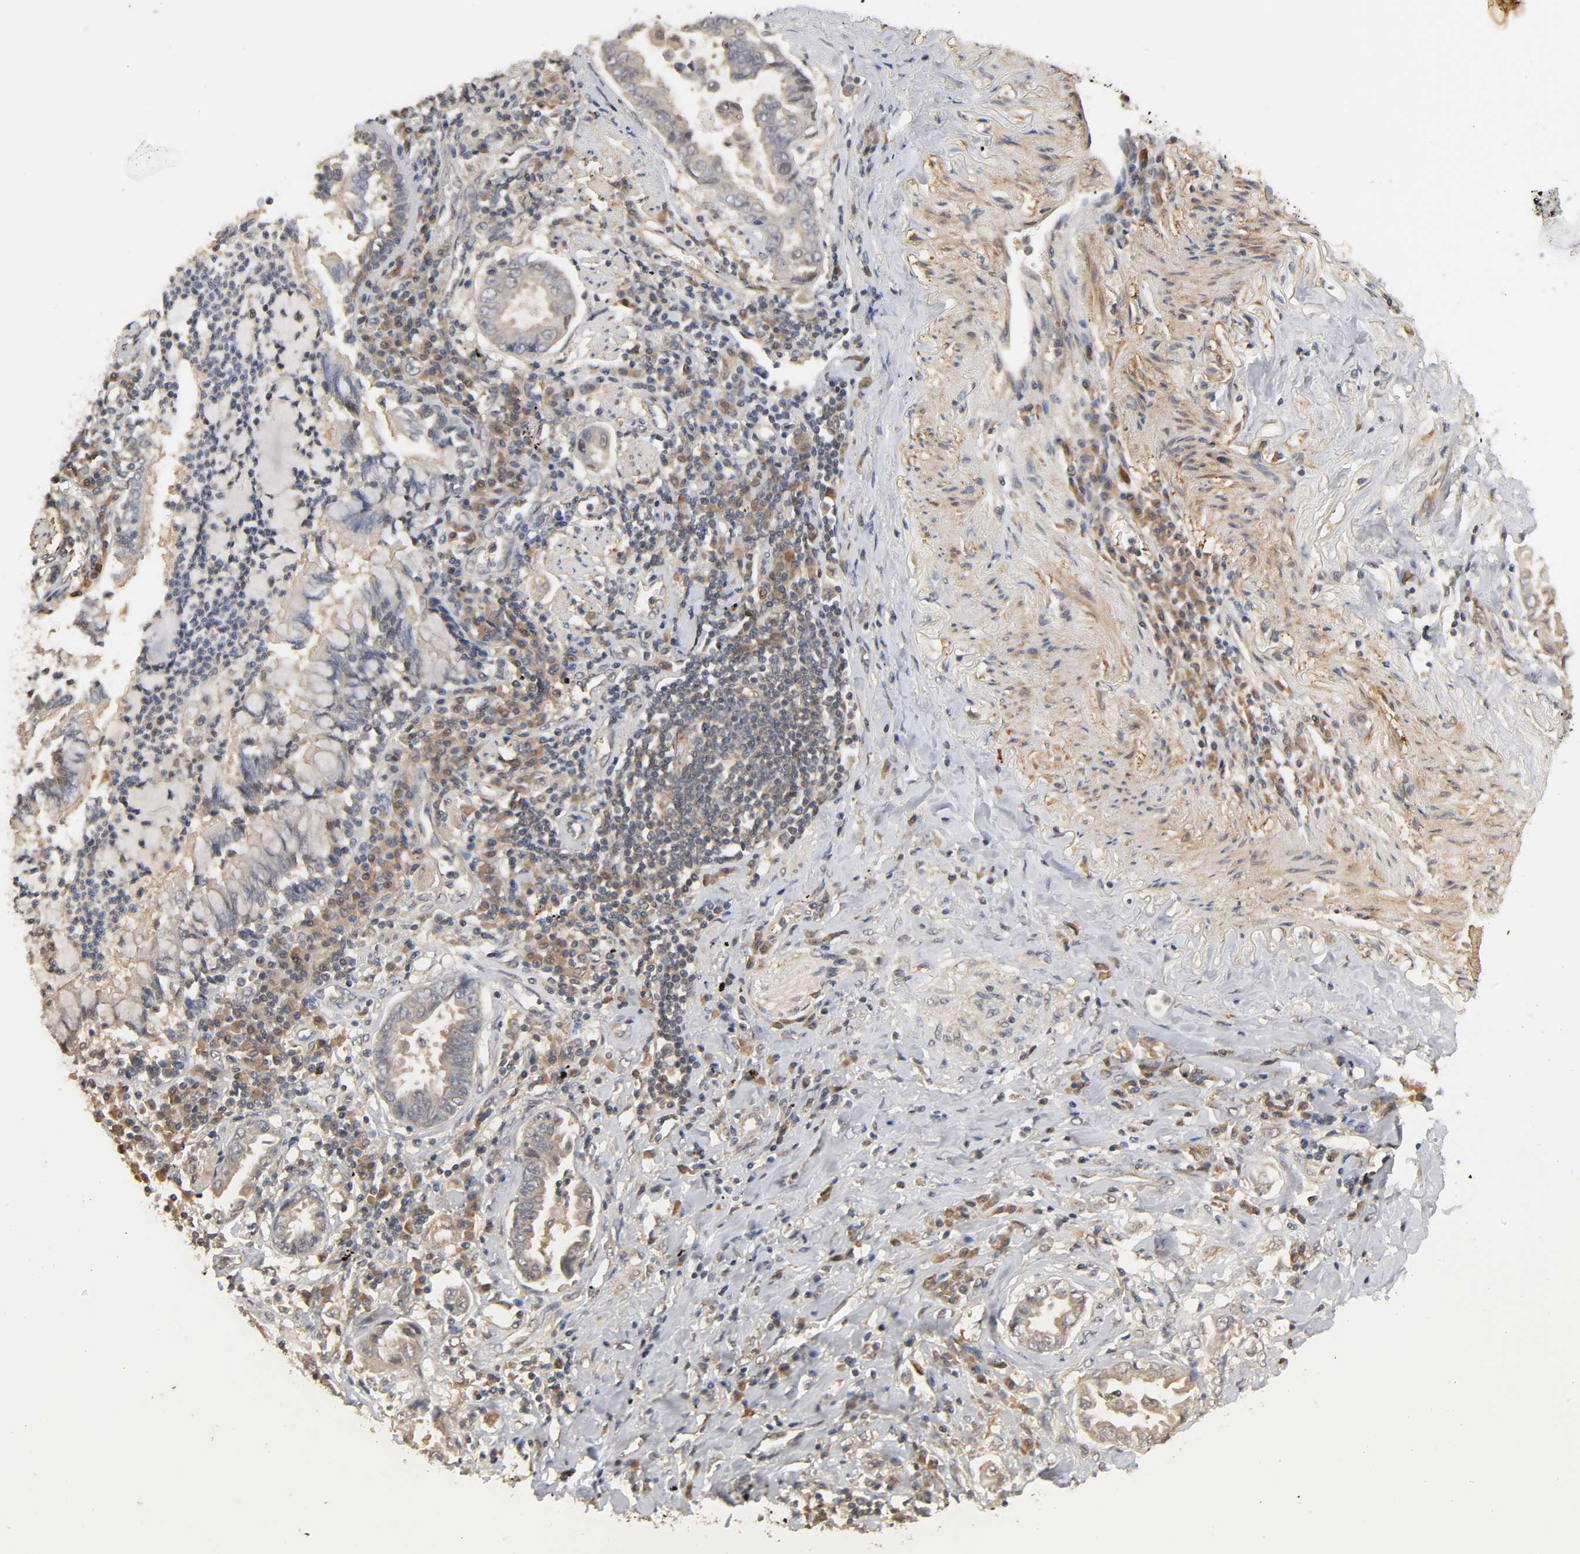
{"staining": {"intensity": "weak", "quantity": ">75%", "location": "cytoplasmic/membranous"}, "tissue": "lung cancer", "cell_type": "Tumor cells", "image_type": "cancer", "snomed": [{"axis": "morphology", "description": "Normal tissue, NOS"}, {"axis": "morphology", "description": "Inflammation, NOS"}, {"axis": "morphology", "description": "Adenocarcinoma, NOS"}, {"axis": "topography", "description": "Lung"}], "caption": "This histopathology image shows immunohistochemistry (IHC) staining of lung adenocarcinoma, with low weak cytoplasmic/membranous positivity in about >75% of tumor cells.", "gene": "PDE5A", "patient": {"sex": "female", "age": 64}}